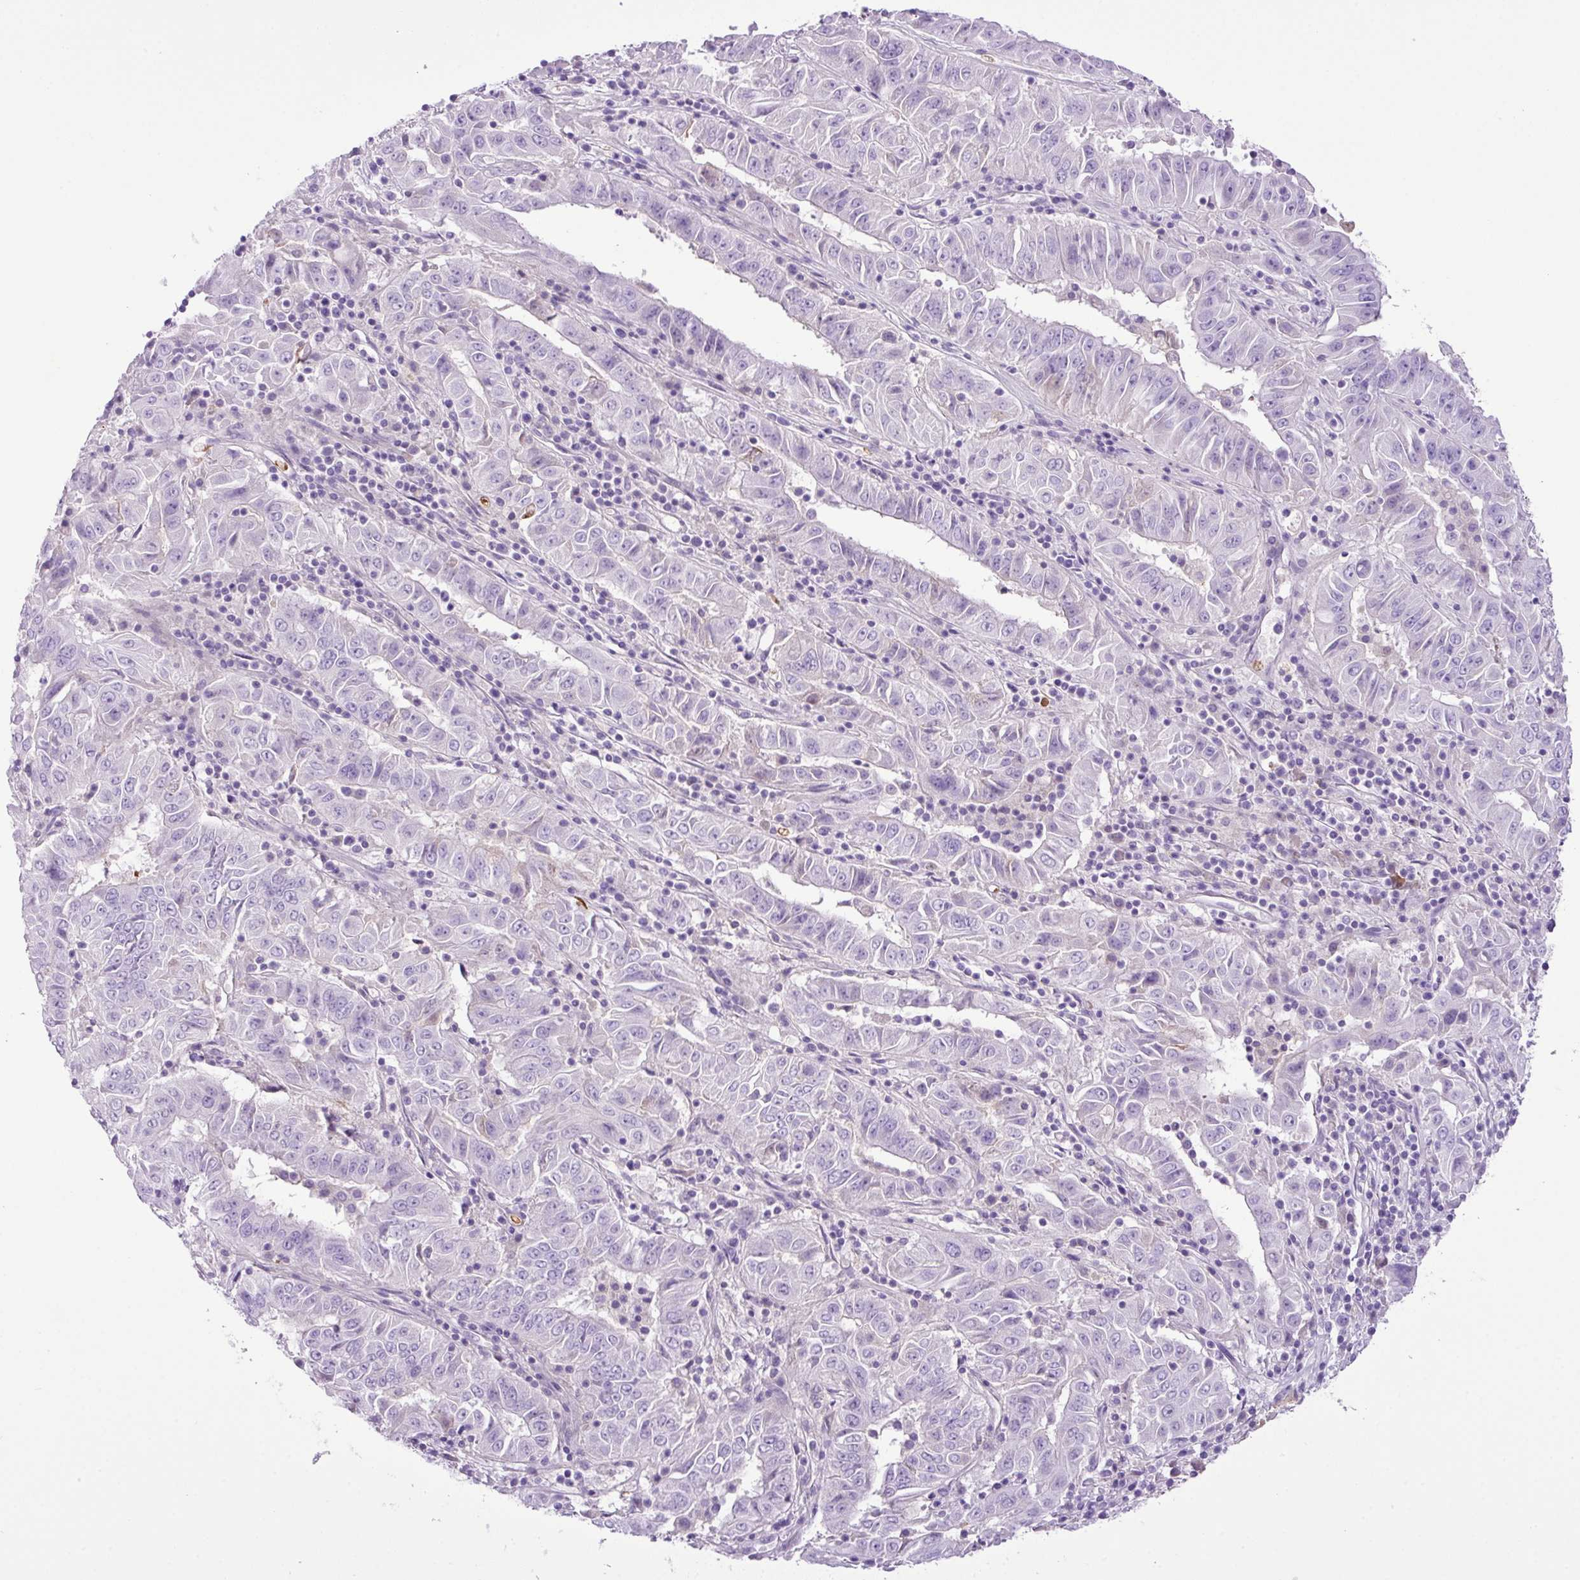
{"staining": {"intensity": "negative", "quantity": "none", "location": "none"}, "tissue": "pancreatic cancer", "cell_type": "Tumor cells", "image_type": "cancer", "snomed": [{"axis": "morphology", "description": "Adenocarcinoma, NOS"}, {"axis": "topography", "description": "Pancreas"}], "caption": "Tumor cells show no significant protein positivity in pancreatic cancer. (Stains: DAB (3,3'-diaminobenzidine) immunohistochemistry (IHC) with hematoxylin counter stain, Microscopy: brightfield microscopy at high magnification).", "gene": "HTR3E", "patient": {"sex": "male", "age": 63}}